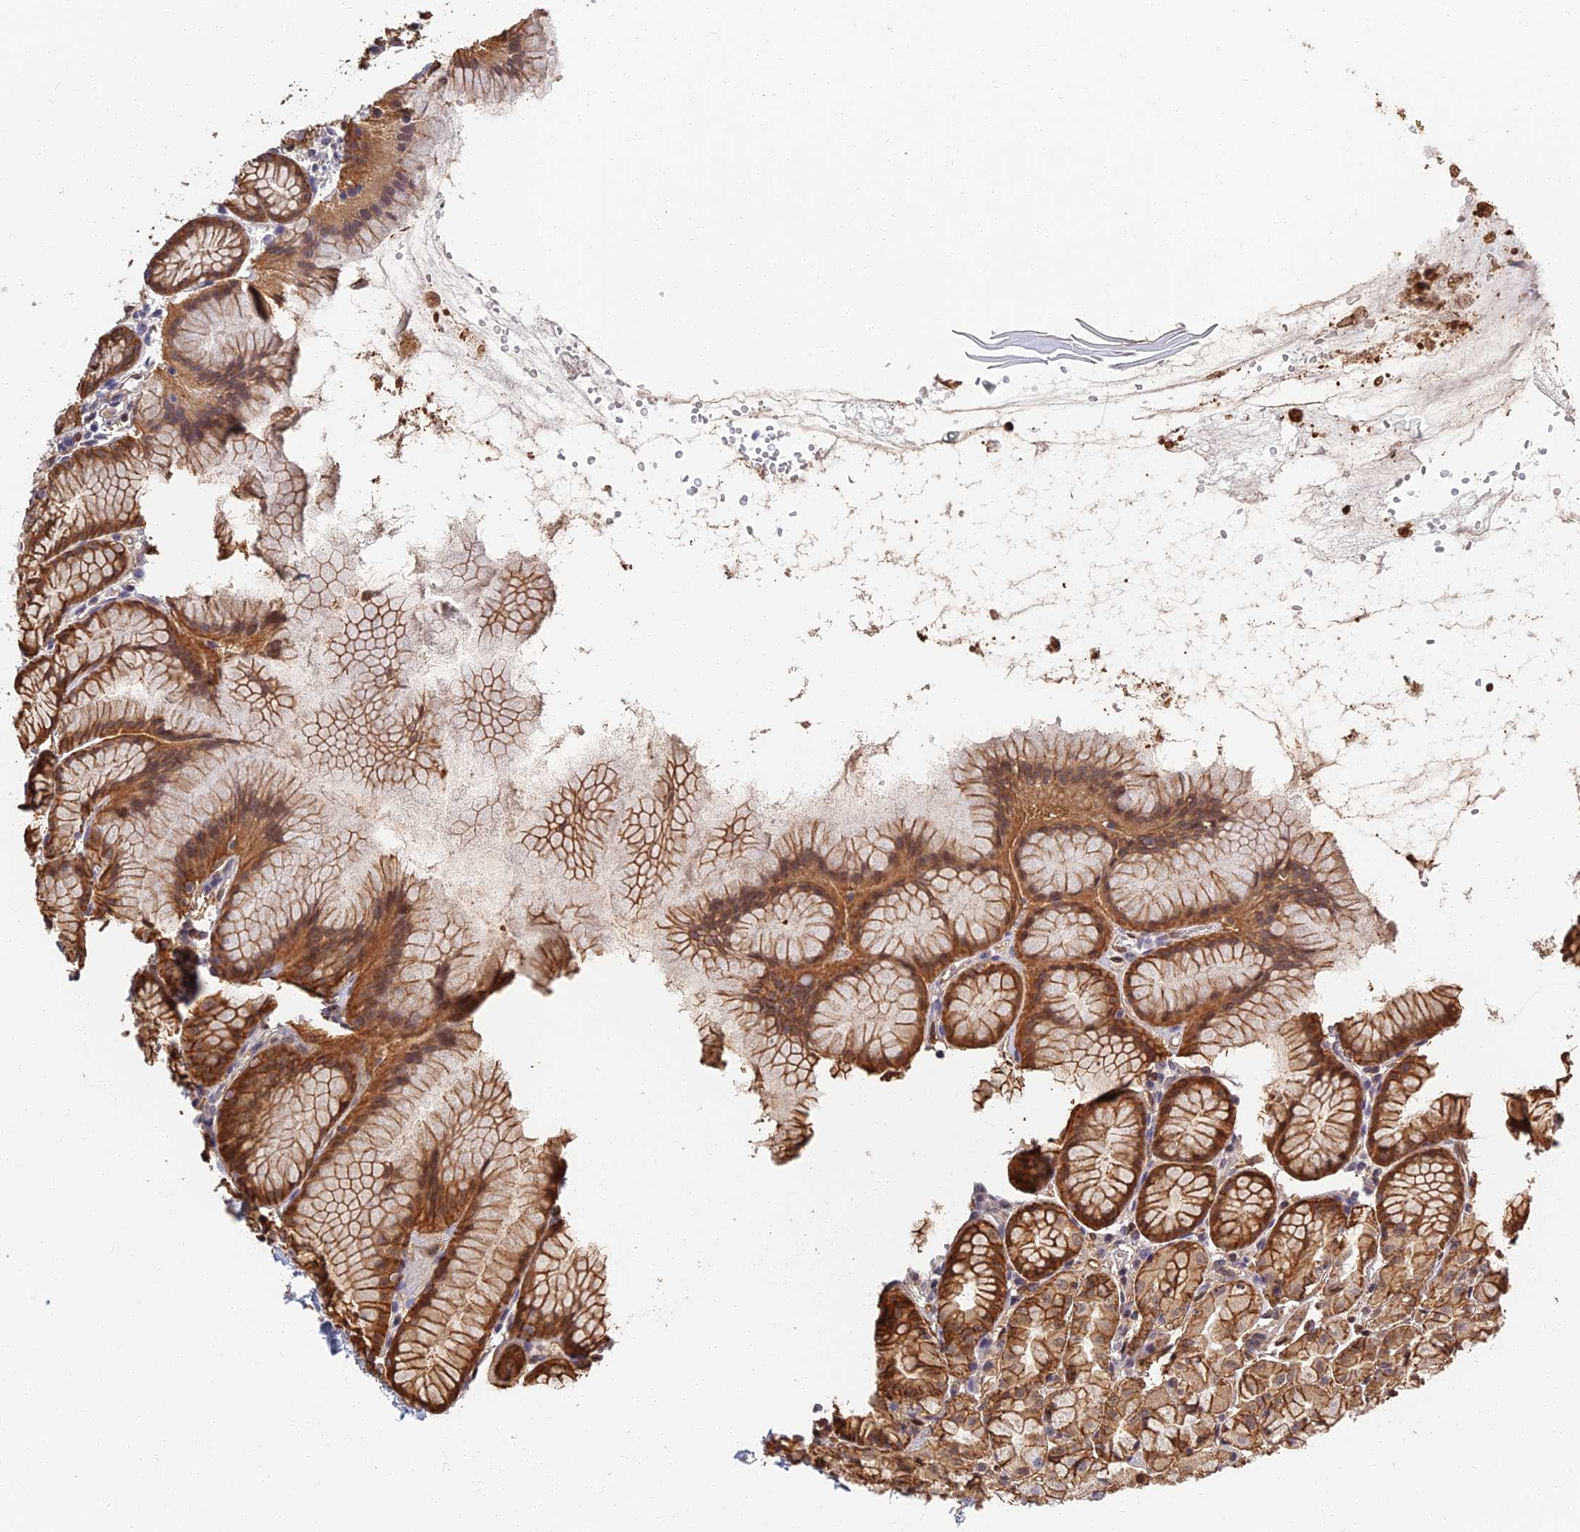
{"staining": {"intensity": "strong", "quantity": ">75%", "location": "cytoplasmic/membranous,nuclear"}, "tissue": "stomach", "cell_type": "Glandular cells", "image_type": "normal", "snomed": [{"axis": "morphology", "description": "Normal tissue, NOS"}, {"axis": "topography", "description": "Stomach, upper"}], "caption": "Immunohistochemistry image of unremarkable stomach: stomach stained using immunohistochemistry exhibits high levels of strong protein expression localized specifically in the cytoplasmic/membranous,nuclear of glandular cells, appearing as a cytoplasmic/membranous,nuclear brown color.", "gene": "LRRN3", "patient": {"sex": "male", "age": 47}}